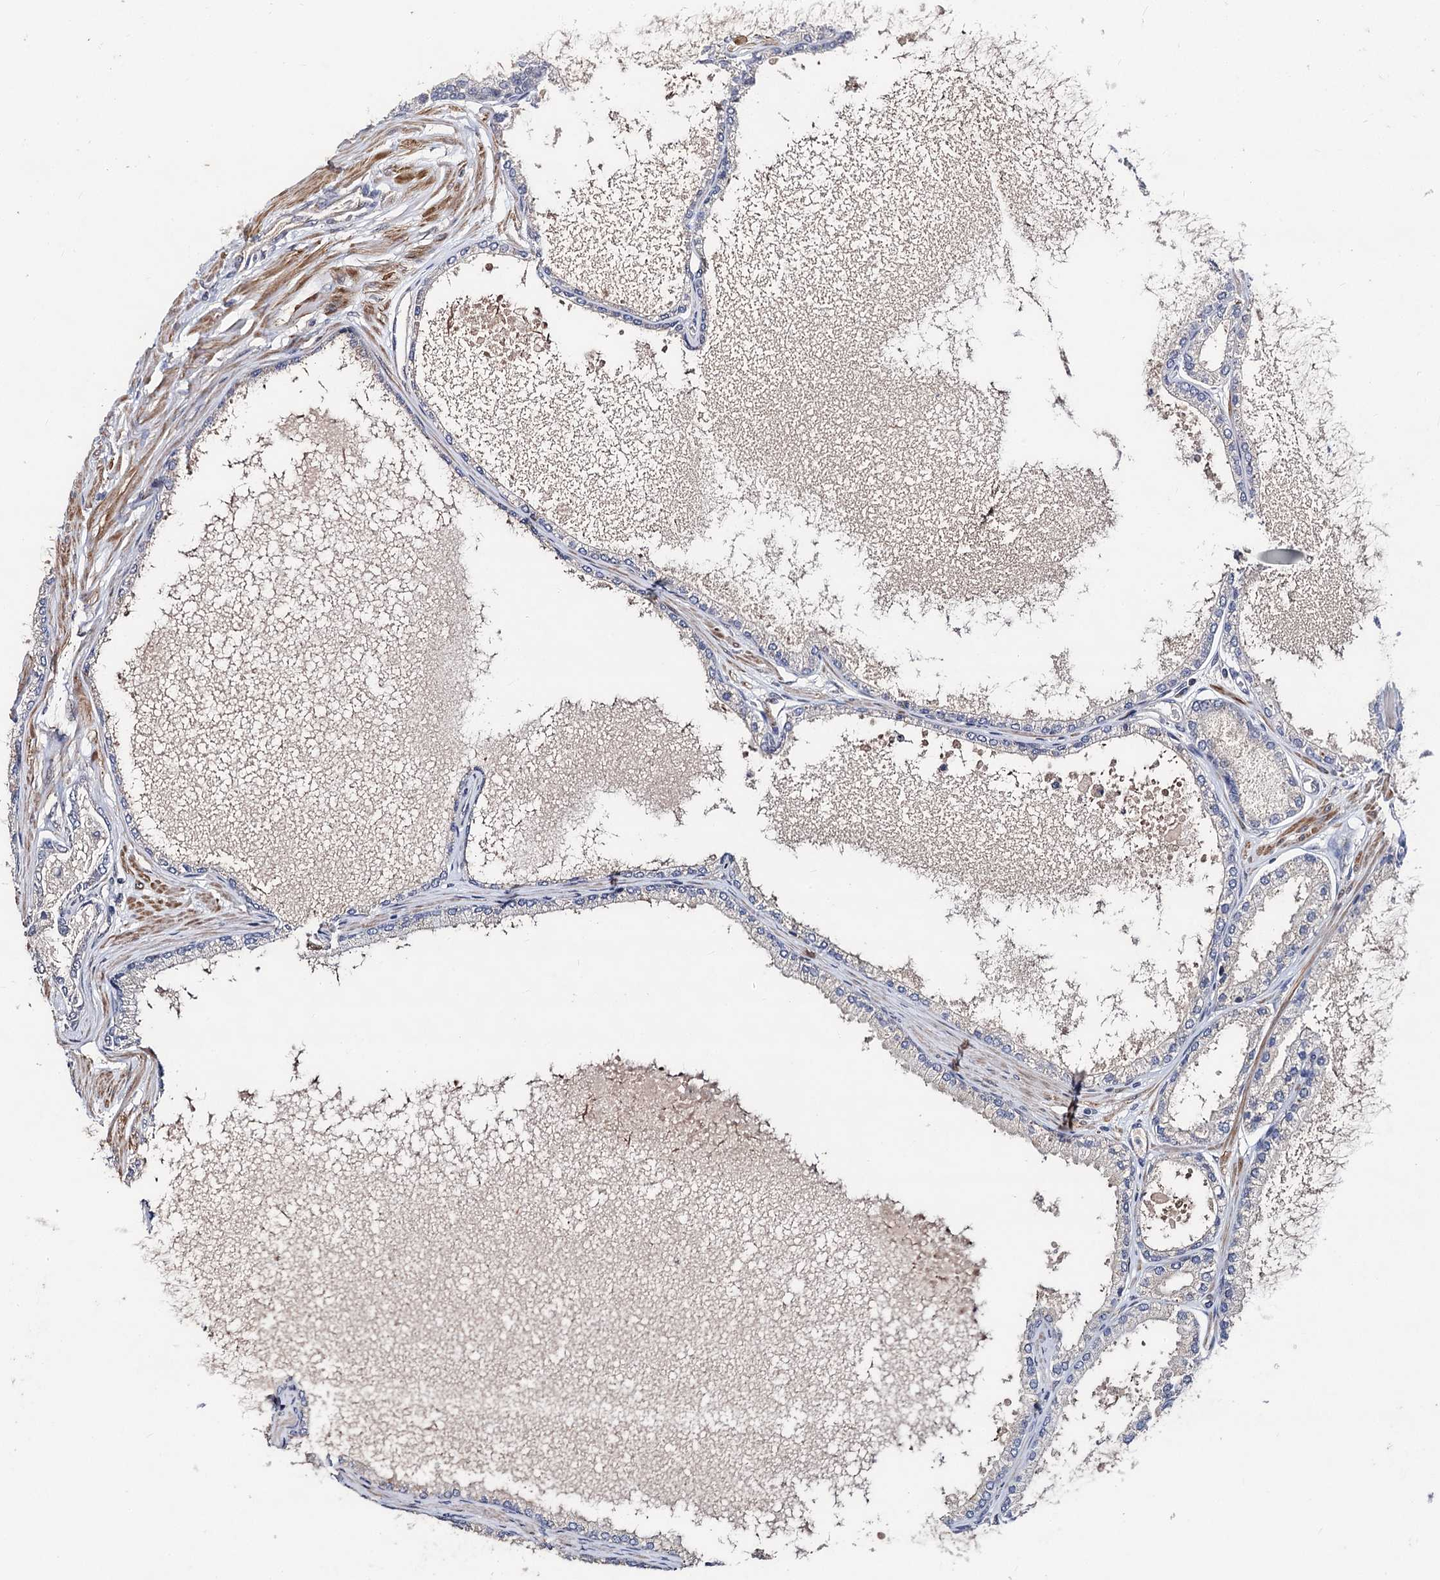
{"staining": {"intensity": "negative", "quantity": "none", "location": "none"}, "tissue": "prostate cancer", "cell_type": "Tumor cells", "image_type": "cancer", "snomed": [{"axis": "morphology", "description": "Adenocarcinoma, Low grade"}, {"axis": "topography", "description": "Prostate"}], "caption": "High power microscopy image of an IHC histopathology image of adenocarcinoma (low-grade) (prostate), revealing no significant positivity in tumor cells.", "gene": "PPTC7", "patient": {"sex": "male", "age": 63}}